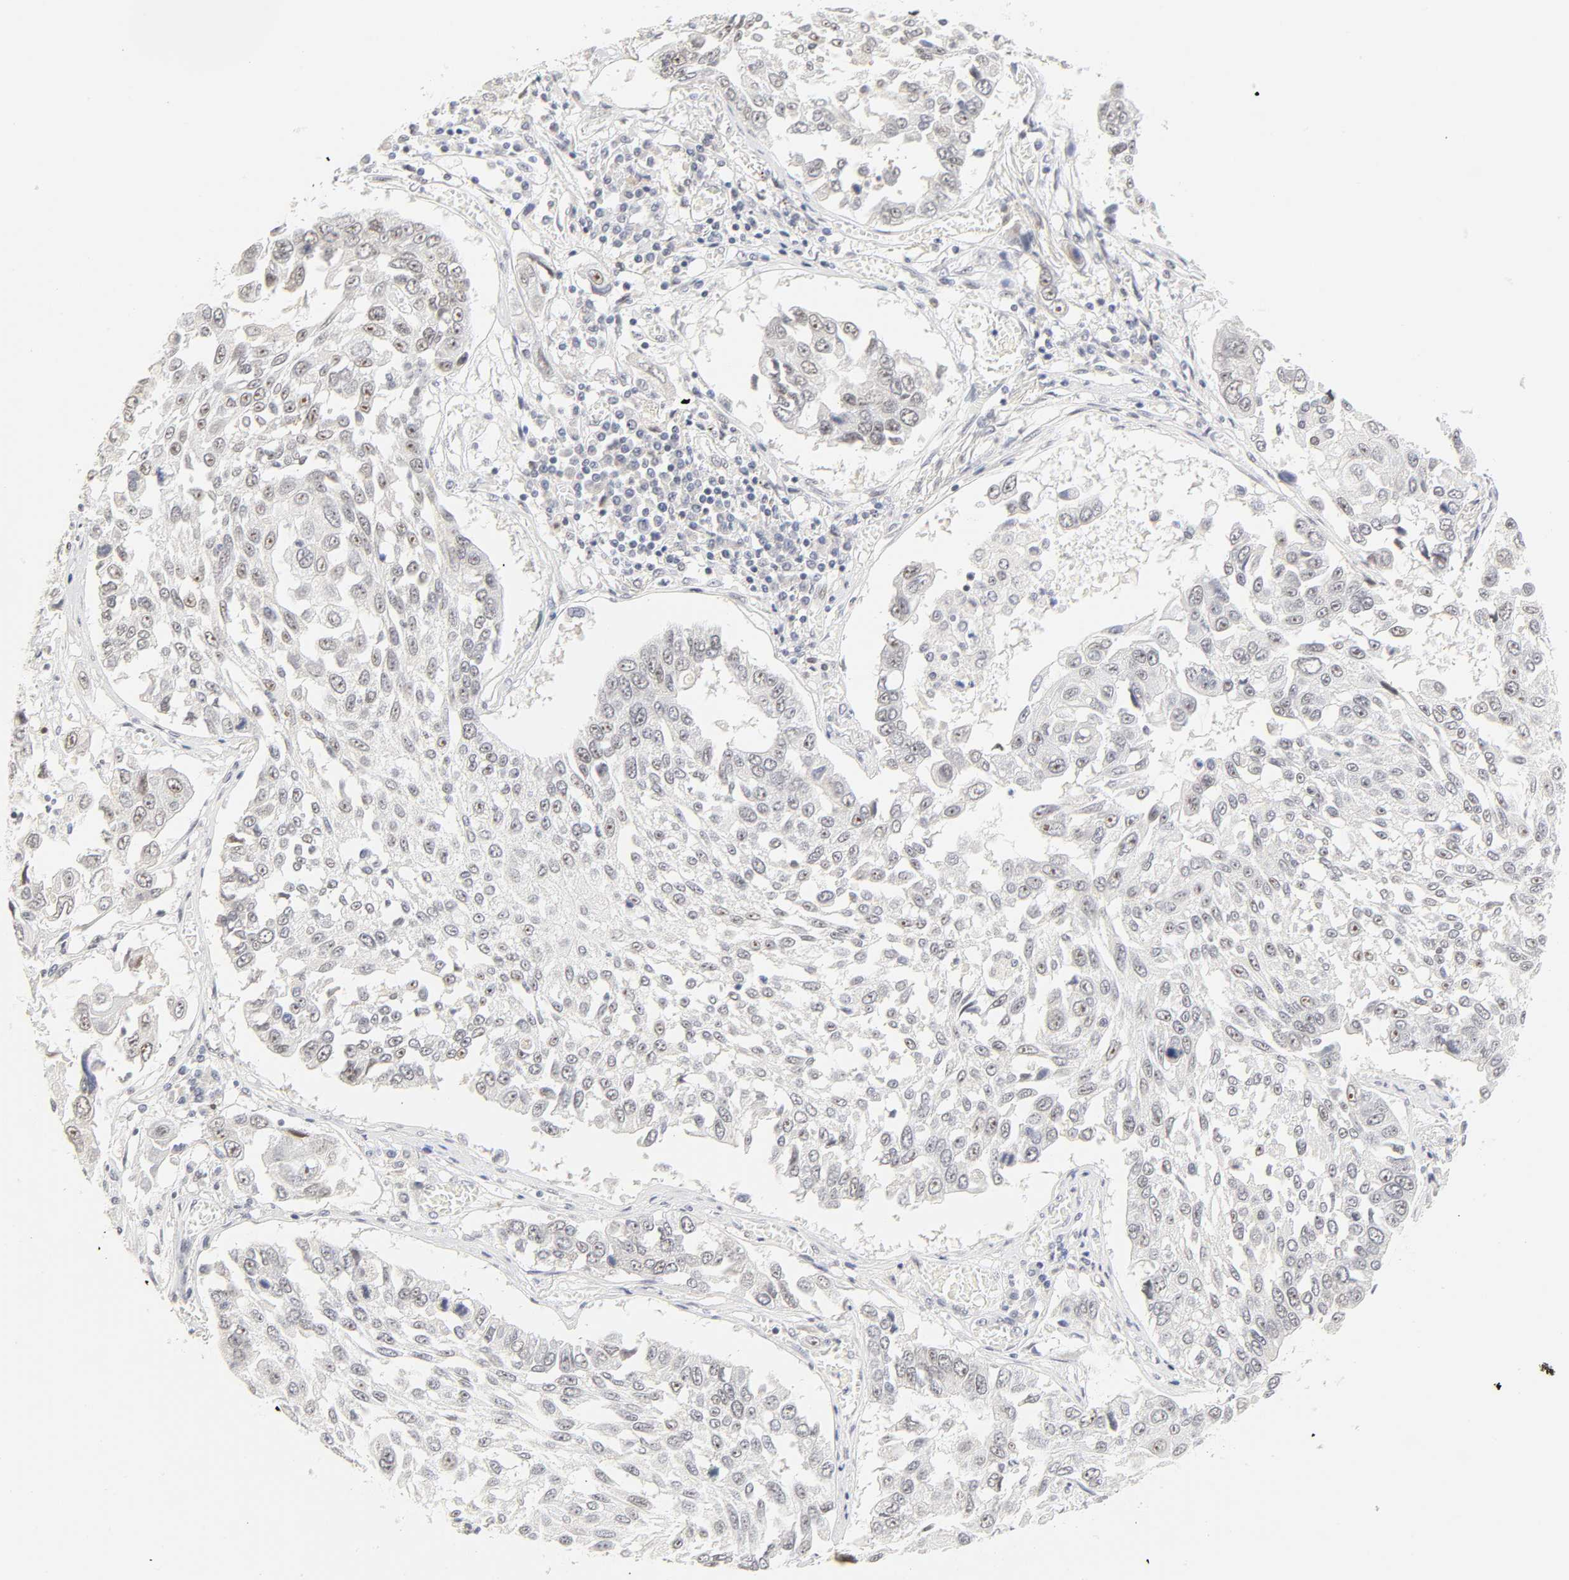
{"staining": {"intensity": "weak", "quantity": "<25%", "location": "nuclear"}, "tissue": "lung cancer", "cell_type": "Tumor cells", "image_type": "cancer", "snomed": [{"axis": "morphology", "description": "Squamous cell carcinoma, NOS"}, {"axis": "topography", "description": "Lung"}], "caption": "A histopathology image of human lung cancer (squamous cell carcinoma) is negative for staining in tumor cells.", "gene": "MNAT1", "patient": {"sex": "male", "age": 71}}